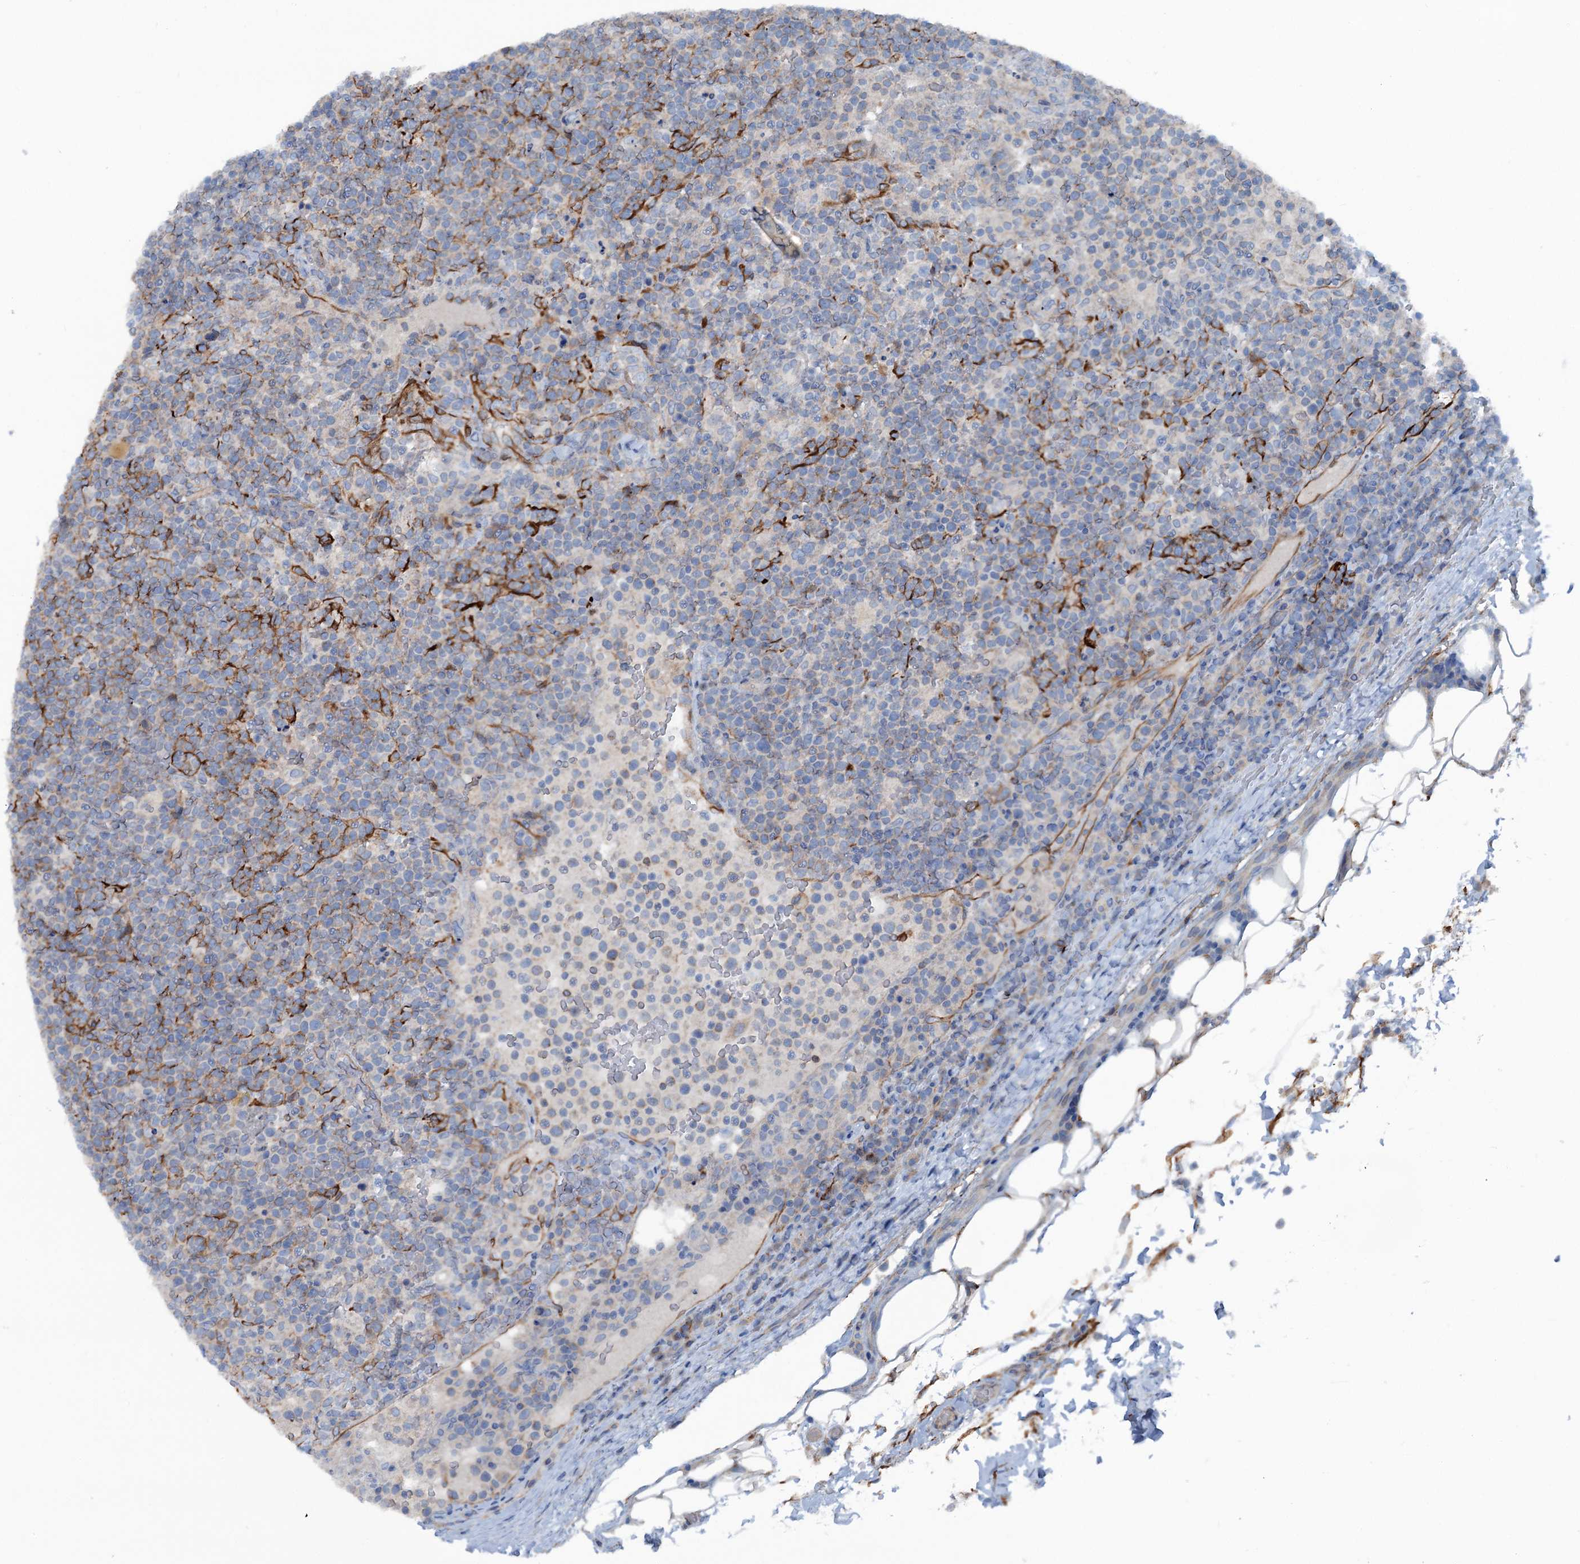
{"staining": {"intensity": "moderate", "quantity": "<25%", "location": "cytoplasmic/membranous"}, "tissue": "lymphoma", "cell_type": "Tumor cells", "image_type": "cancer", "snomed": [{"axis": "morphology", "description": "Malignant lymphoma, non-Hodgkin's type, High grade"}, {"axis": "topography", "description": "Lymph node"}], "caption": "Lymphoma stained for a protein displays moderate cytoplasmic/membranous positivity in tumor cells.", "gene": "CALCOCO1", "patient": {"sex": "male", "age": 61}}